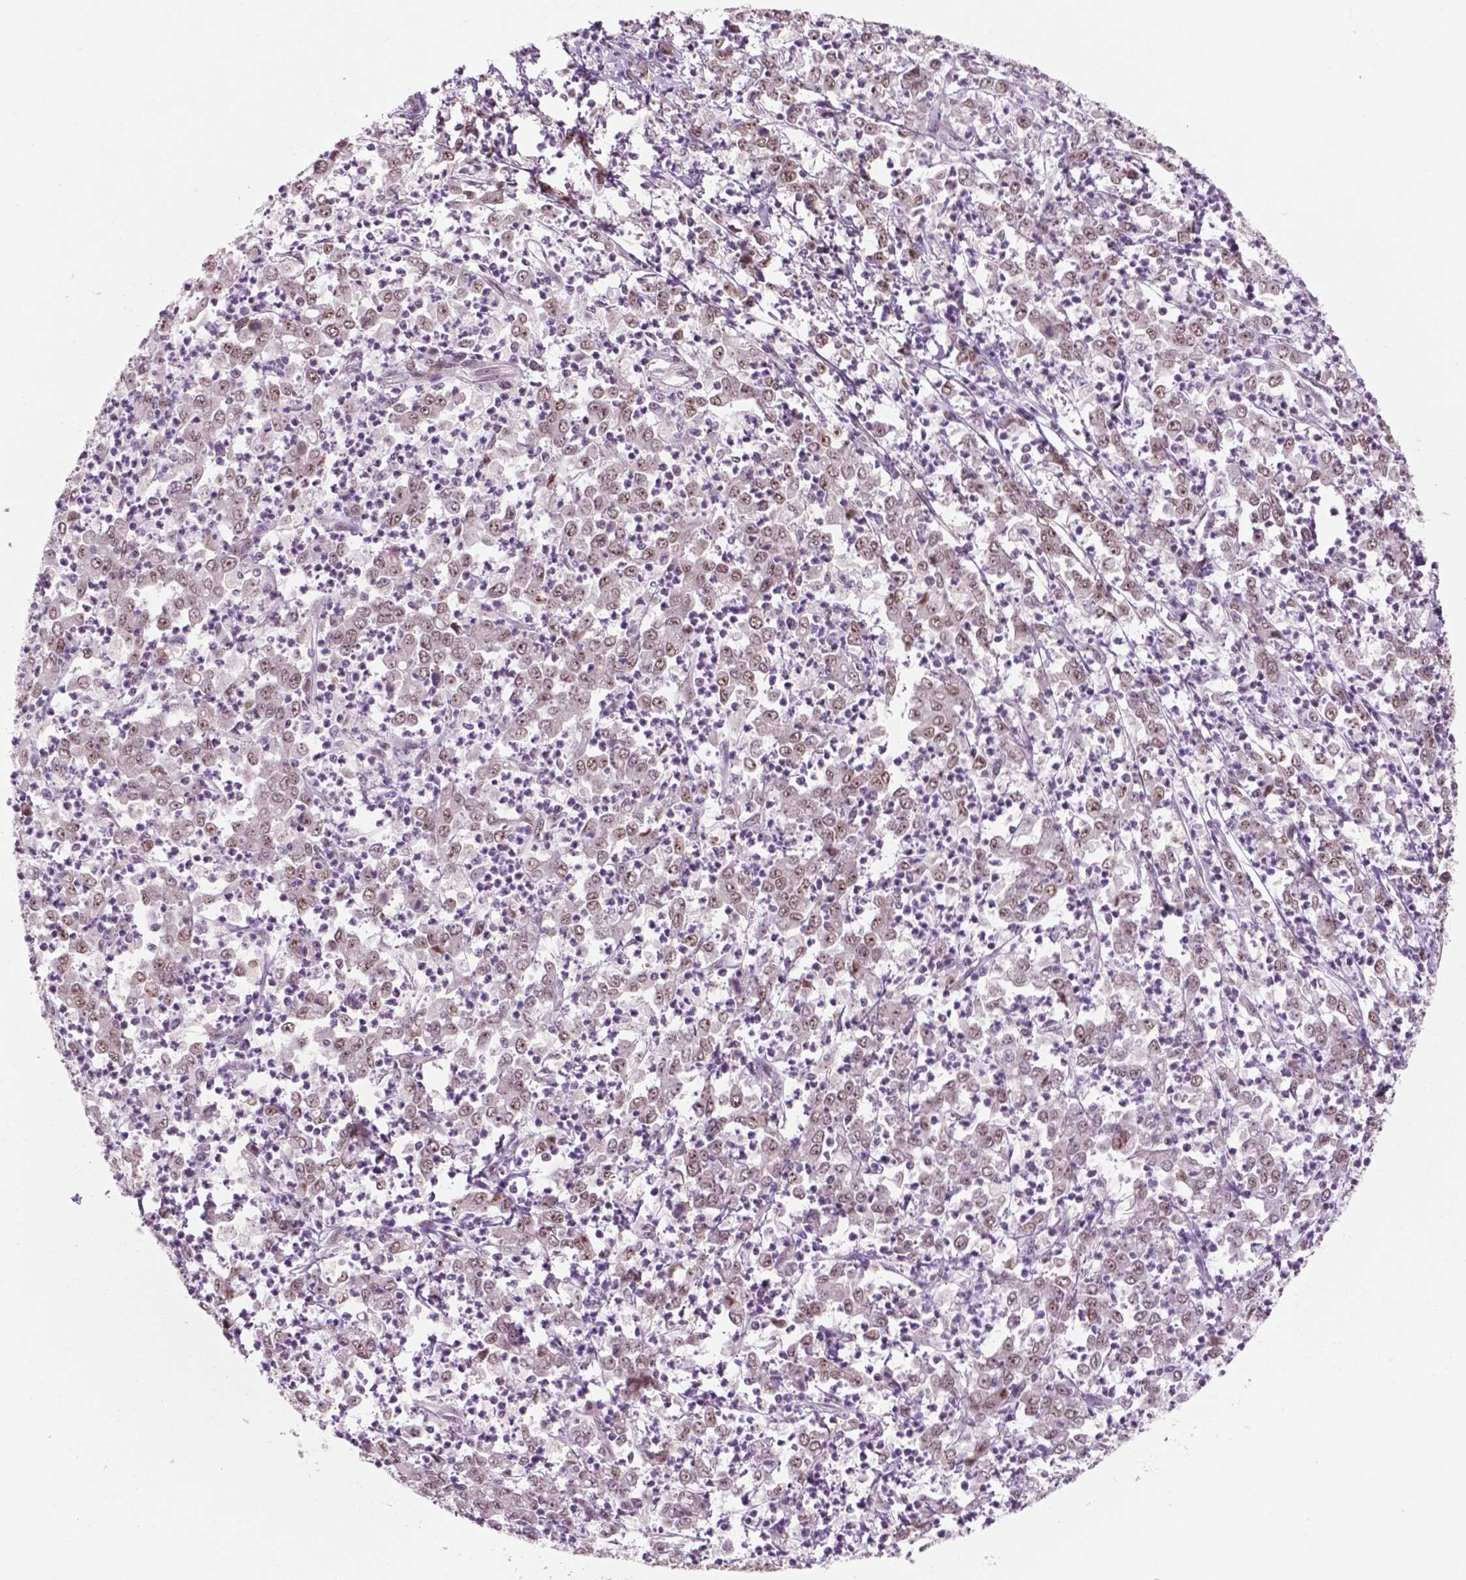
{"staining": {"intensity": "moderate", "quantity": ">75%", "location": "nuclear"}, "tissue": "stomach cancer", "cell_type": "Tumor cells", "image_type": "cancer", "snomed": [{"axis": "morphology", "description": "Adenocarcinoma, NOS"}, {"axis": "topography", "description": "Stomach, lower"}], "caption": "Immunohistochemistry staining of stomach adenocarcinoma, which demonstrates medium levels of moderate nuclear positivity in approximately >75% of tumor cells indicating moderate nuclear protein positivity. The staining was performed using DAB (3,3'-diaminobenzidine) (brown) for protein detection and nuclei were counterstained in hematoxylin (blue).", "gene": "POLR2E", "patient": {"sex": "female", "age": 71}}